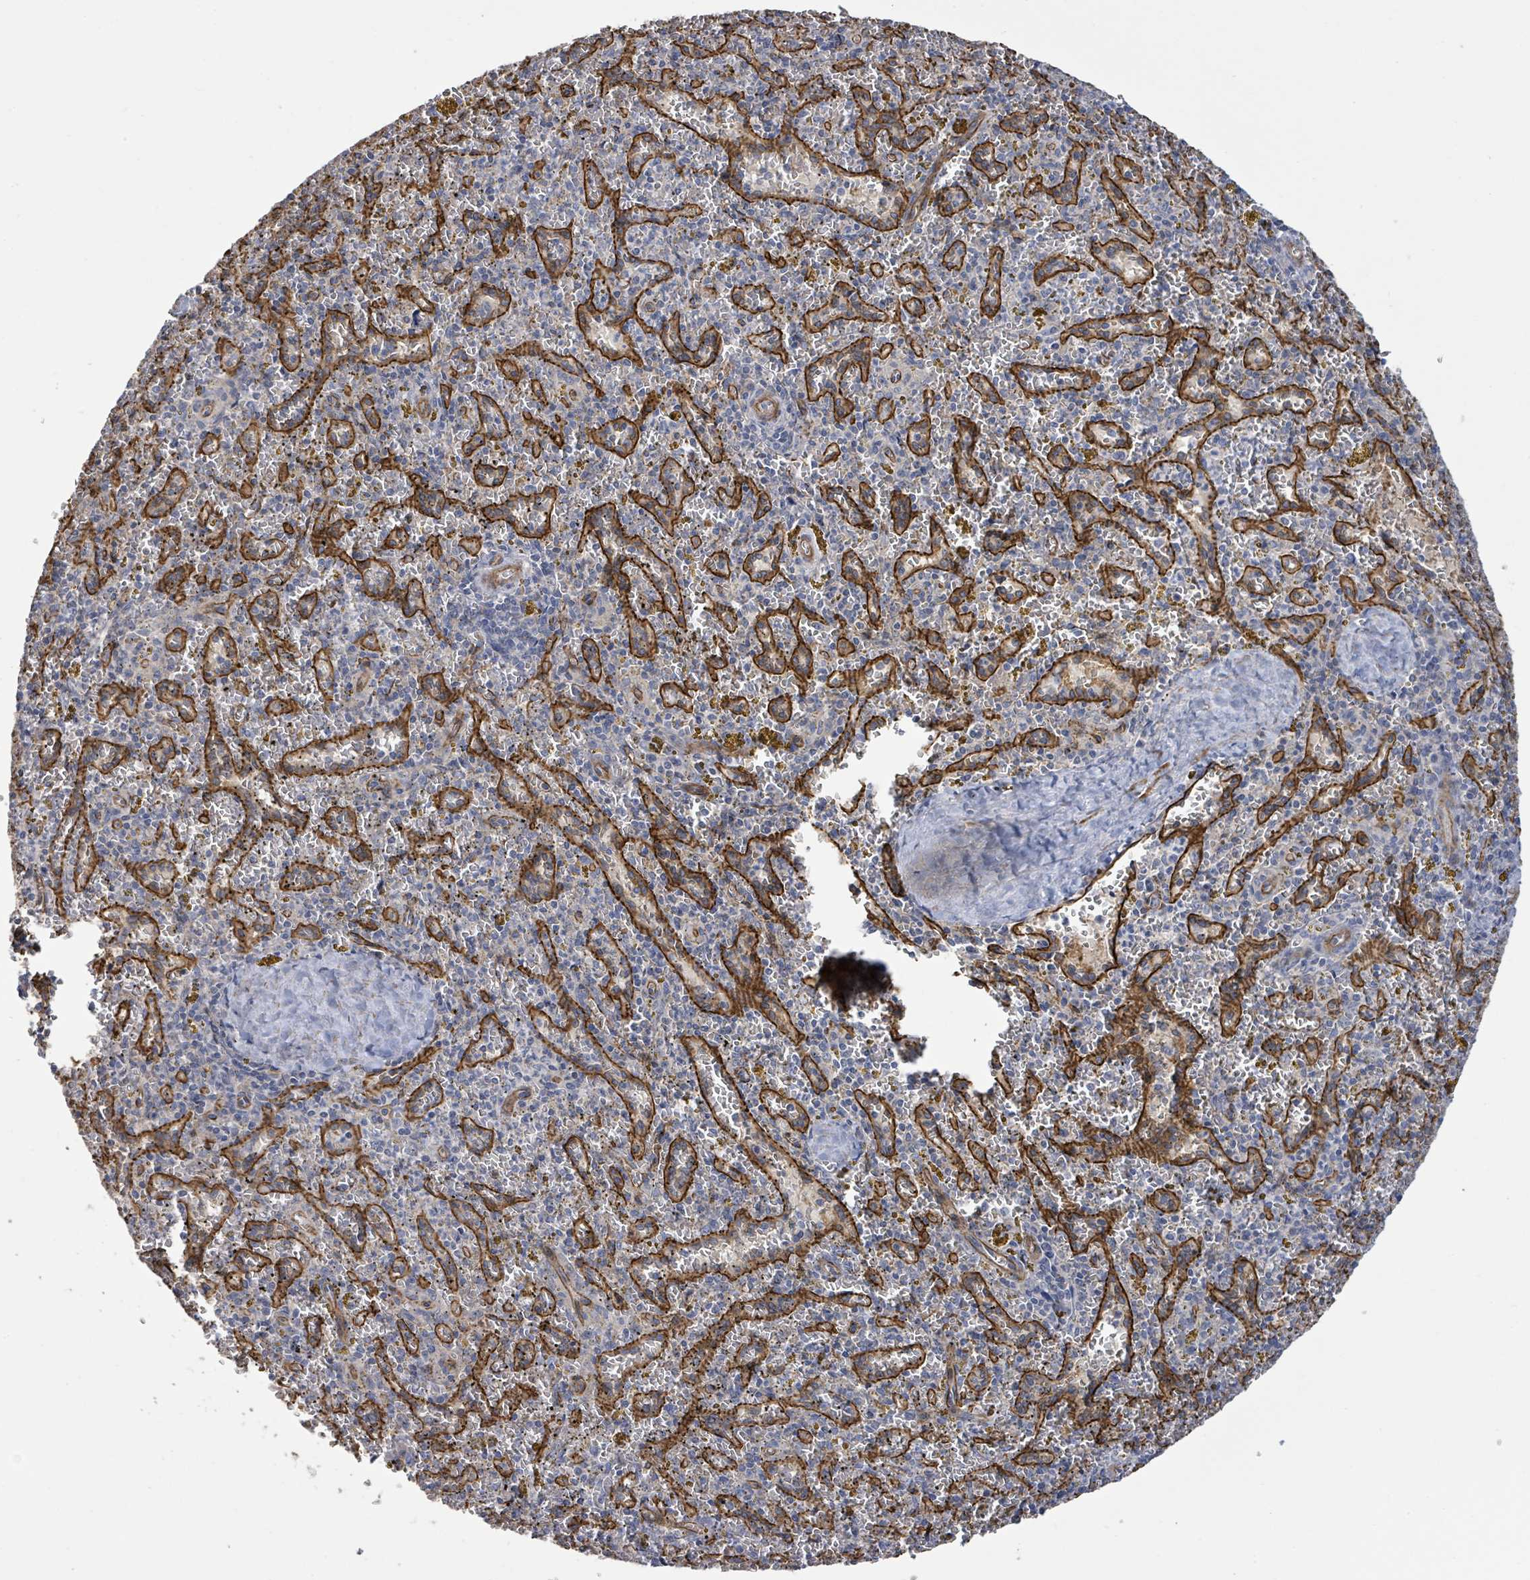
{"staining": {"intensity": "negative", "quantity": "none", "location": "none"}, "tissue": "spleen", "cell_type": "Cells in red pulp", "image_type": "normal", "snomed": [{"axis": "morphology", "description": "Normal tissue, NOS"}, {"axis": "topography", "description": "Spleen"}], "caption": "This is an immunohistochemistry histopathology image of normal spleen. There is no expression in cells in red pulp.", "gene": "KANK3", "patient": {"sex": "male", "age": 57}}